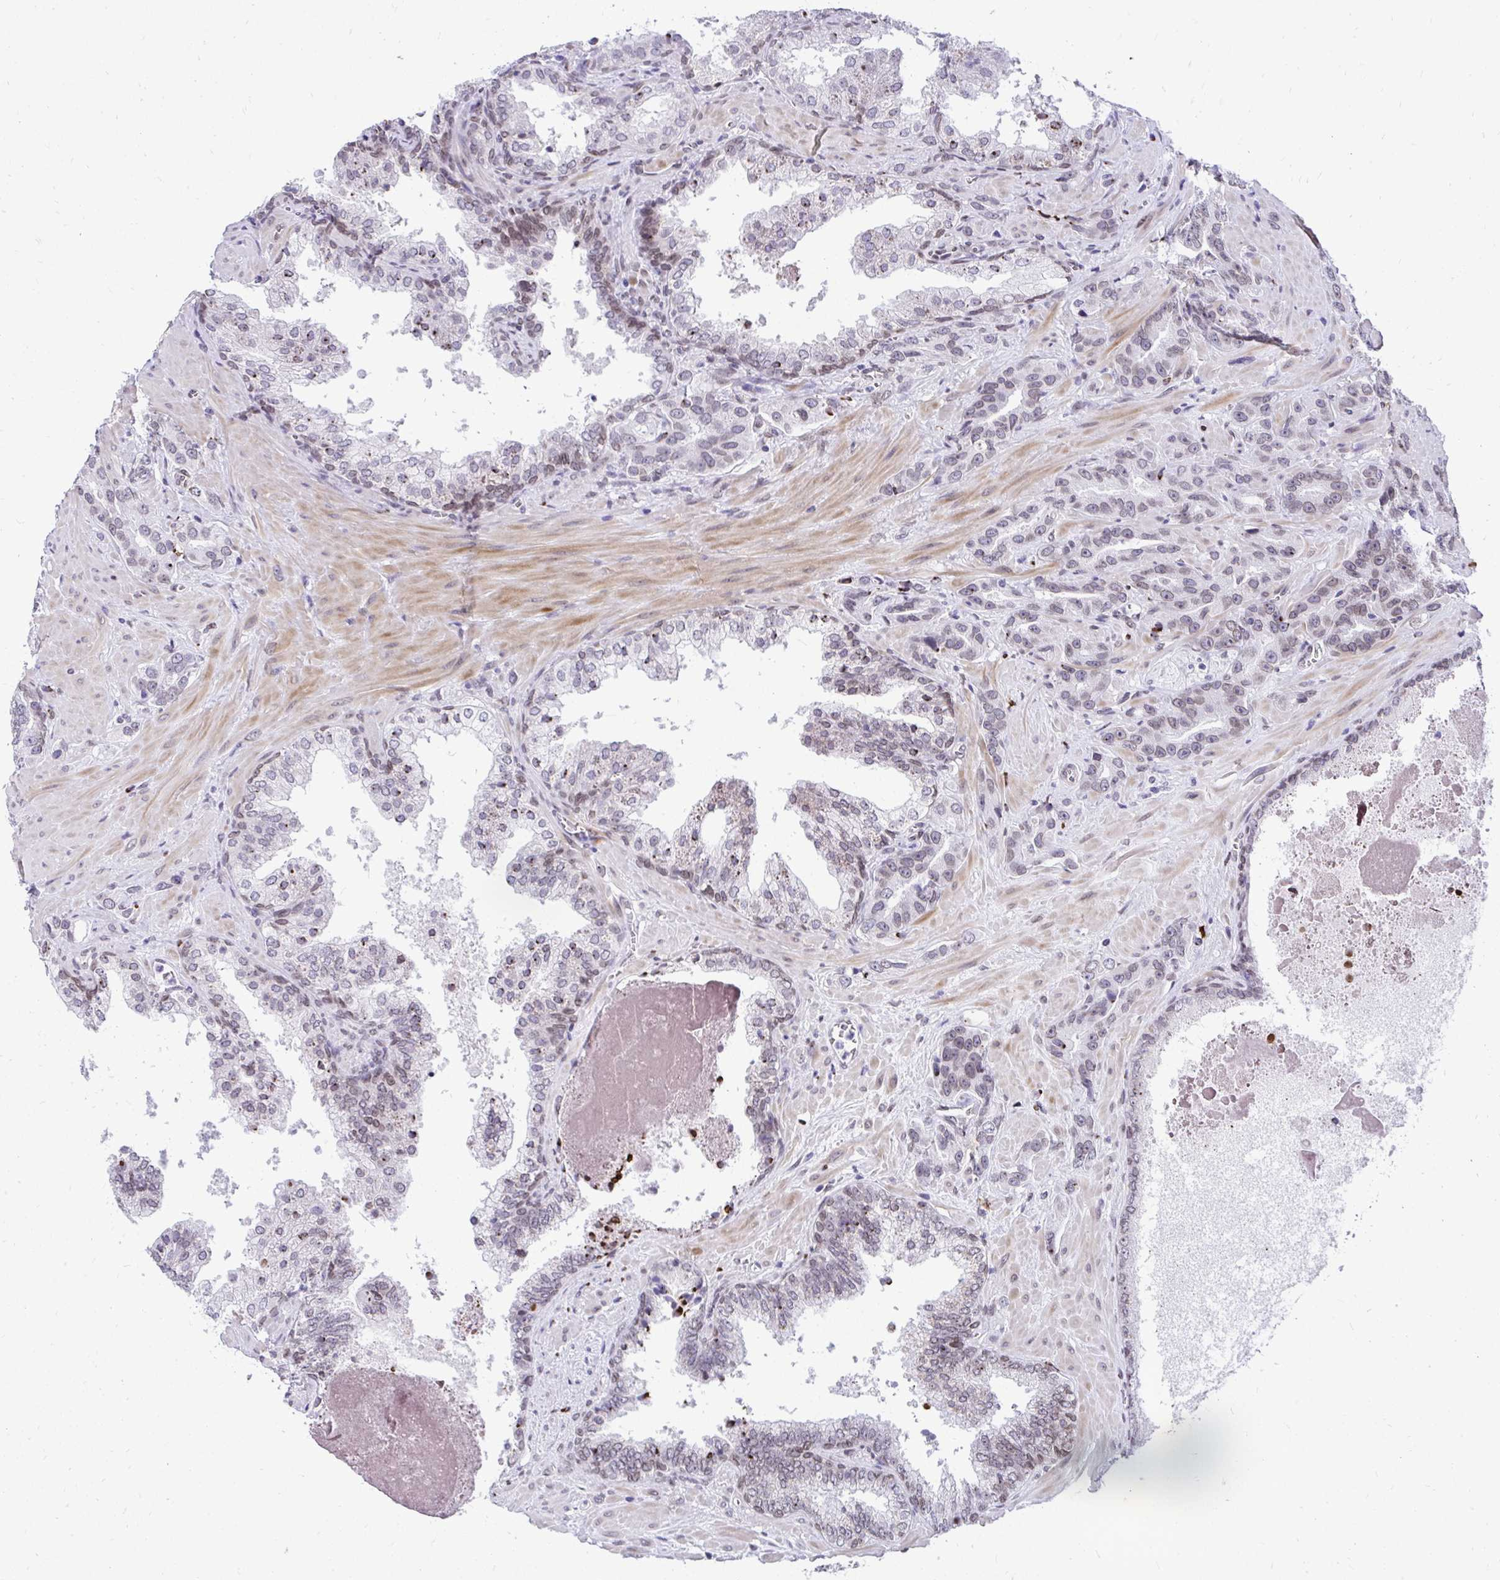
{"staining": {"intensity": "weak", "quantity": ">75%", "location": "nuclear"}, "tissue": "prostate cancer", "cell_type": "Tumor cells", "image_type": "cancer", "snomed": [{"axis": "morphology", "description": "Adenocarcinoma, High grade"}, {"axis": "topography", "description": "Prostate"}], "caption": "IHC of human adenocarcinoma (high-grade) (prostate) shows low levels of weak nuclear expression in about >75% of tumor cells.", "gene": "BANF1", "patient": {"sex": "male", "age": 65}}